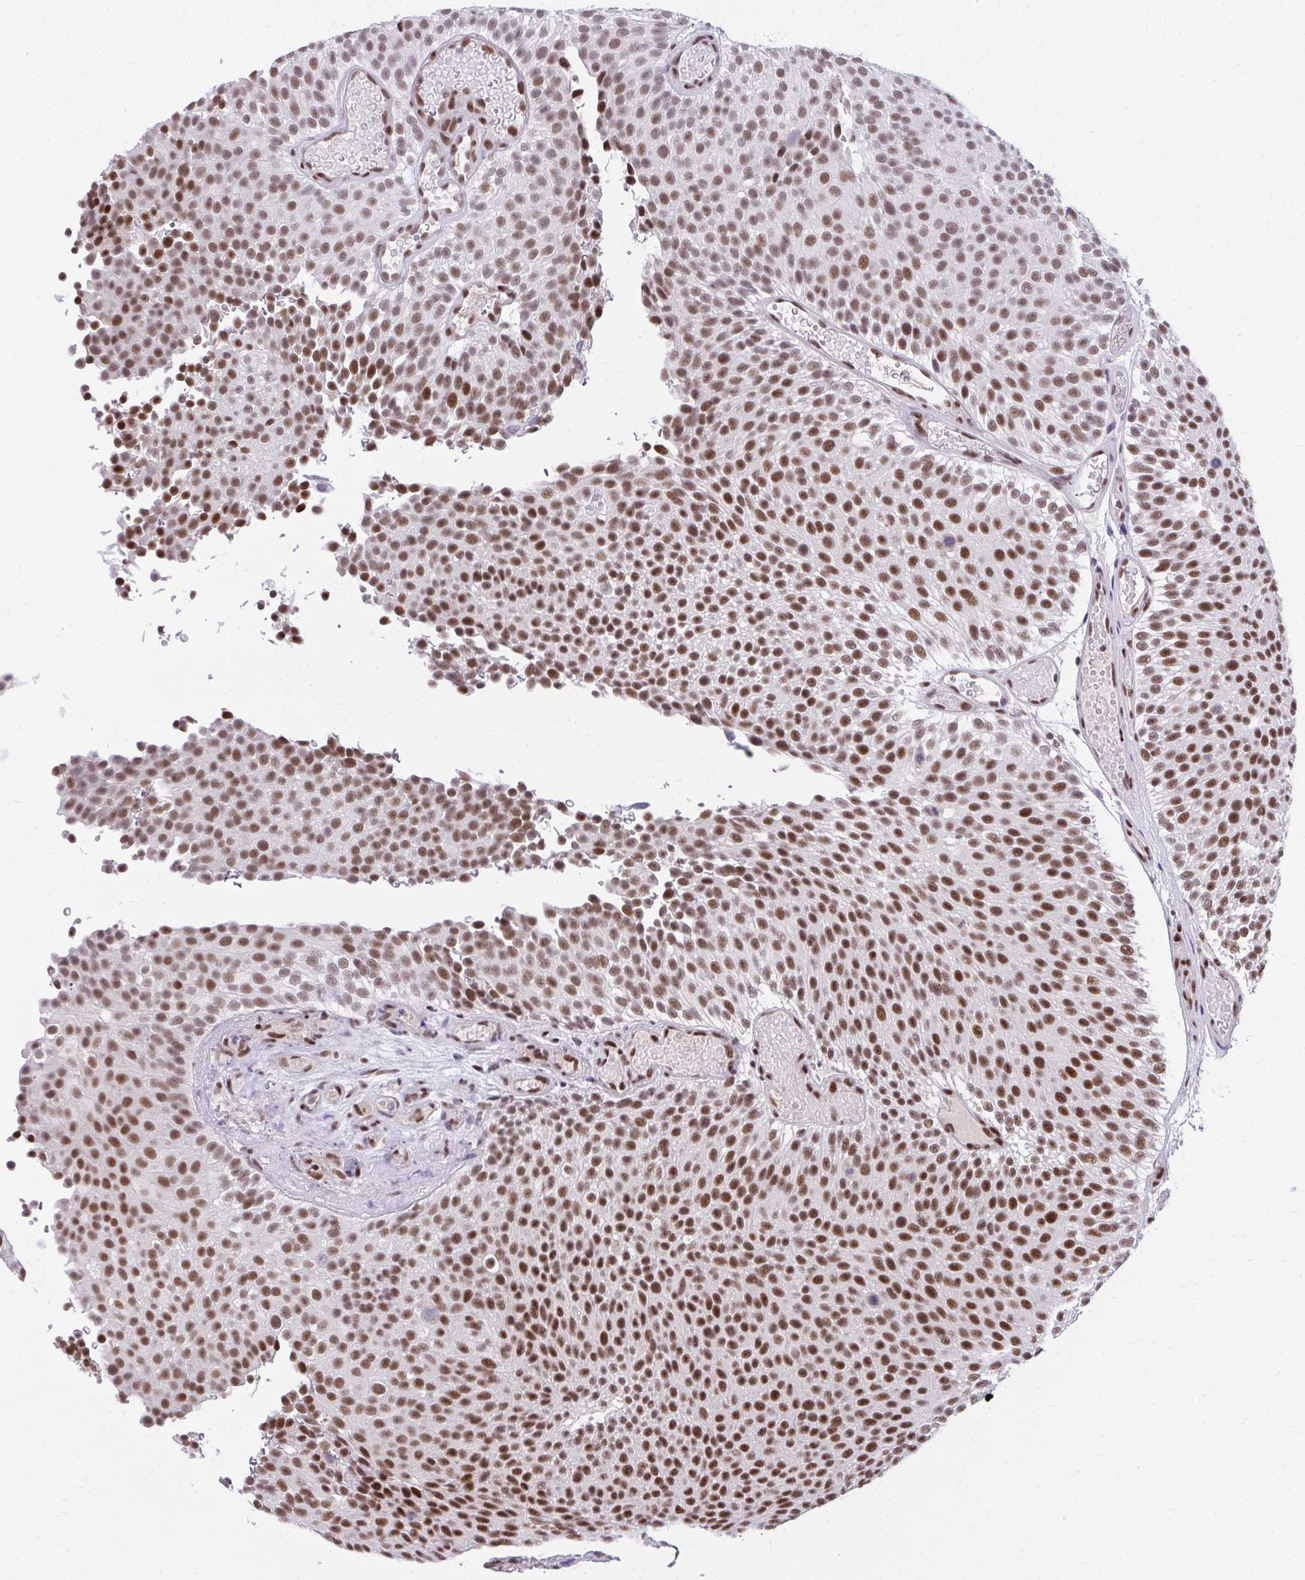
{"staining": {"intensity": "strong", "quantity": ">75%", "location": "nuclear"}, "tissue": "urothelial cancer", "cell_type": "Tumor cells", "image_type": "cancer", "snomed": [{"axis": "morphology", "description": "Urothelial carcinoma, Low grade"}, {"axis": "topography", "description": "Urinary bladder"}], "caption": "Brown immunohistochemical staining in human urothelial cancer exhibits strong nuclear positivity in about >75% of tumor cells. Nuclei are stained in blue.", "gene": "SYNE4", "patient": {"sex": "male", "age": 78}}